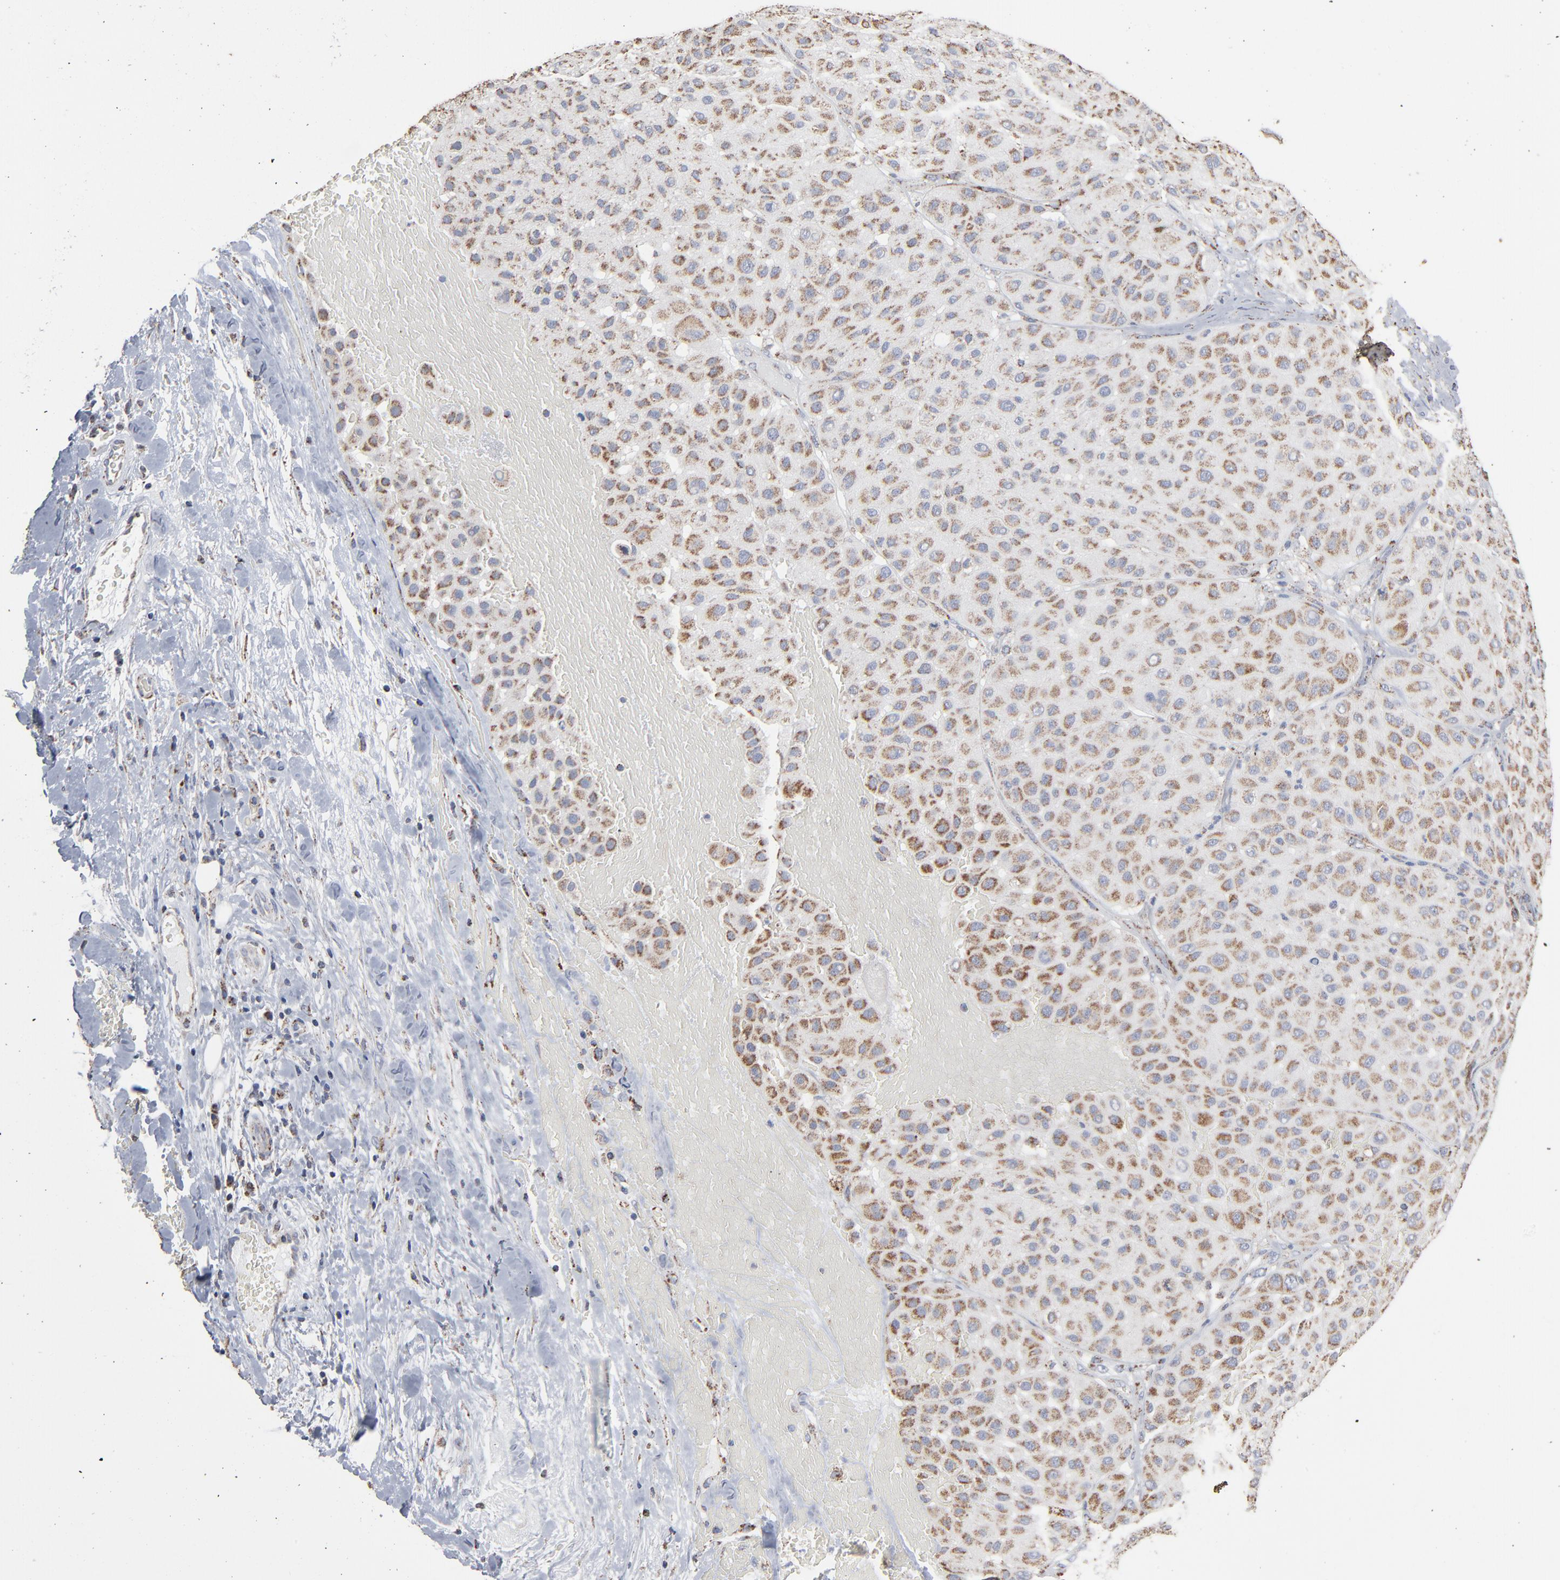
{"staining": {"intensity": "moderate", "quantity": ">75%", "location": "cytoplasmic/membranous"}, "tissue": "melanoma", "cell_type": "Tumor cells", "image_type": "cancer", "snomed": [{"axis": "morphology", "description": "Normal tissue, NOS"}, {"axis": "morphology", "description": "Malignant melanoma, Metastatic site"}, {"axis": "topography", "description": "Skin"}], "caption": "An immunohistochemistry photomicrograph of tumor tissue is shown. Protein staining in brown shows moderate cytoplasmic/membranous positivity in malignant melanoma (metastatic site) within tumor cells. (DAB IHC with brightfield microscopy, high magnification).", "gene": "UQCRC1", "patient": {"sex": "male", "age": 41}}